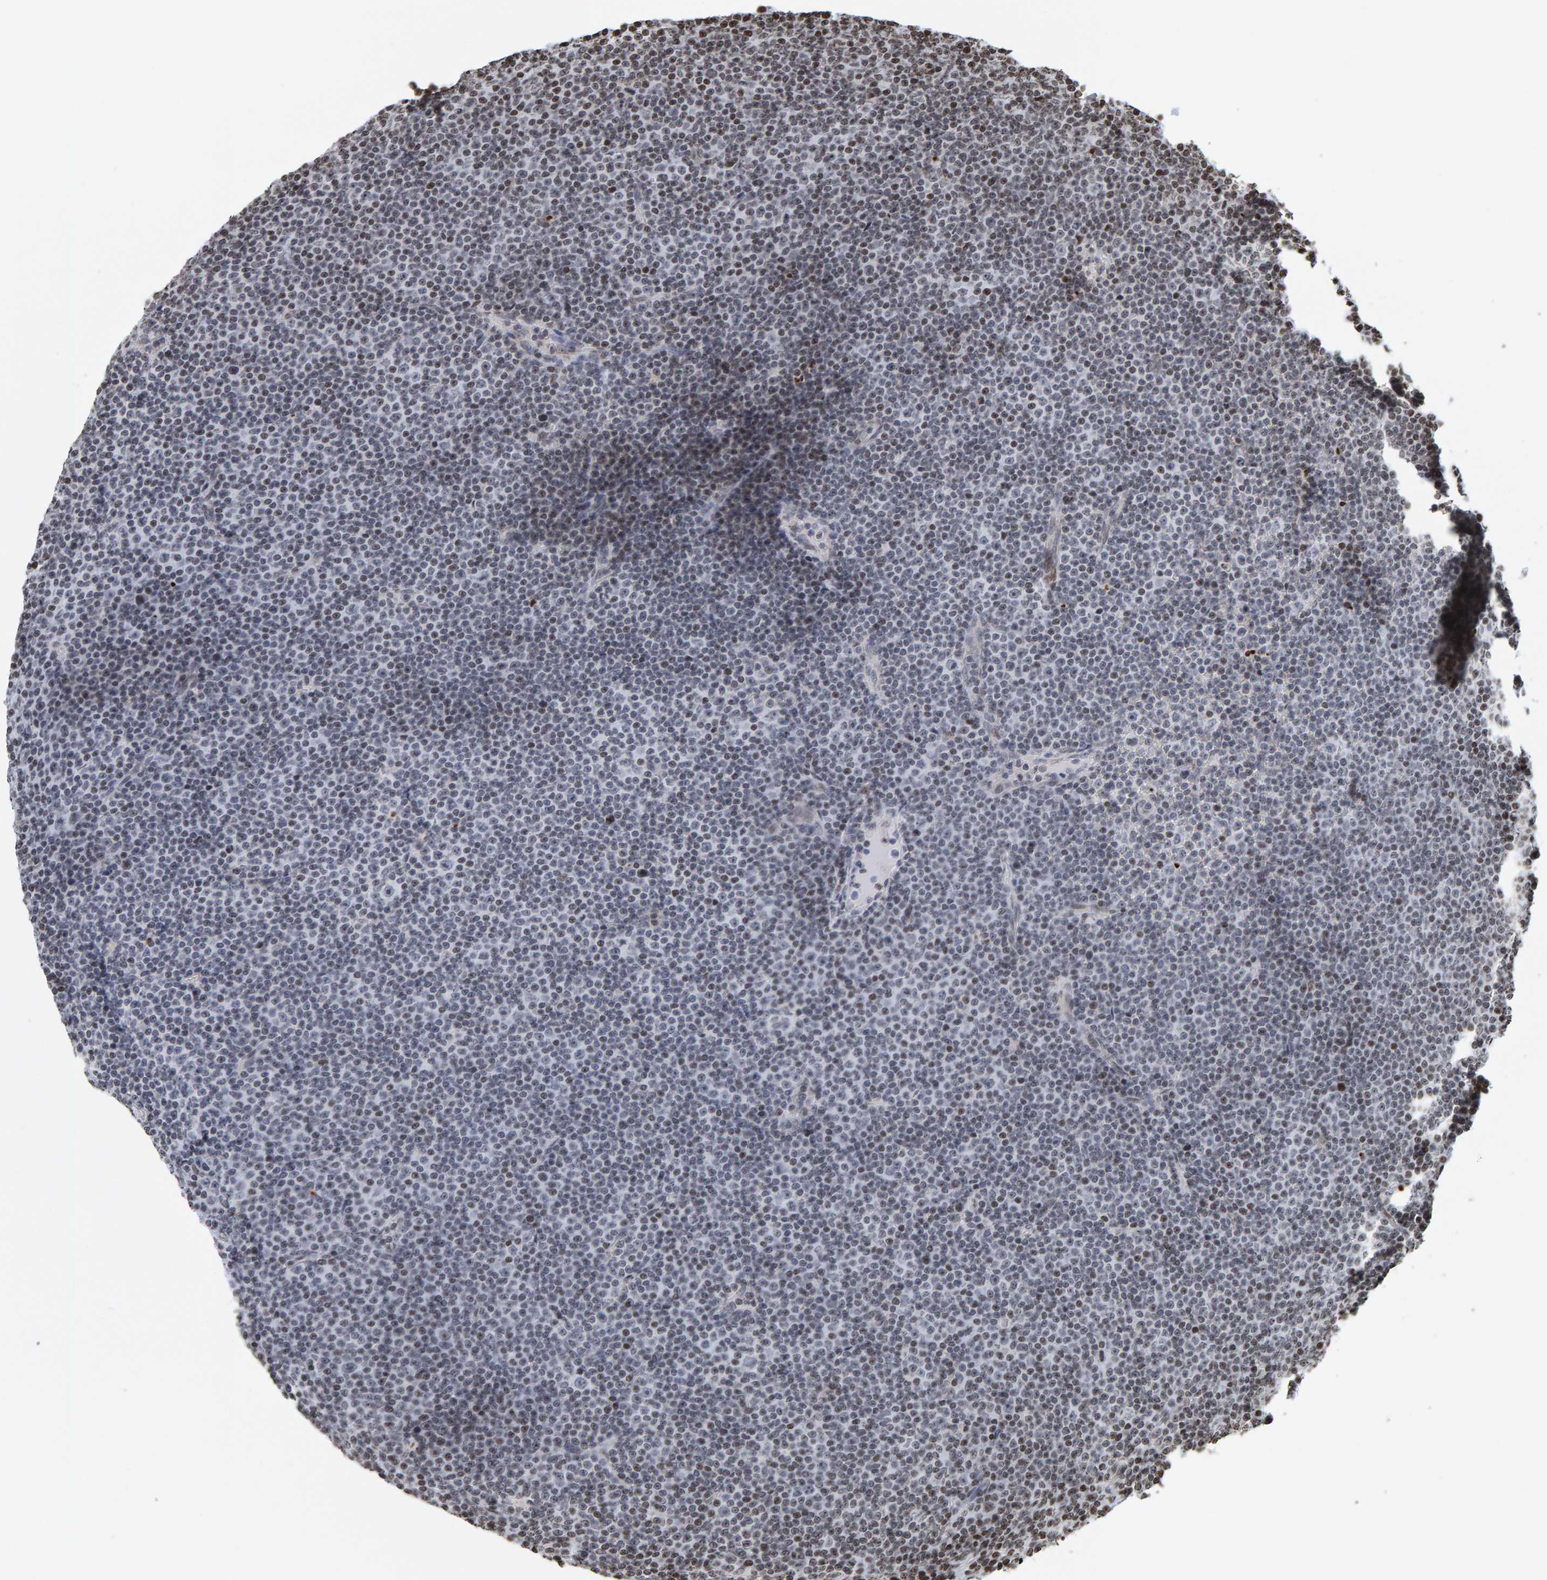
{"staining": {"intensity": "moderate", "quantity": "<25%", "location": "nuclear"}, "tissue": "lymphoma", "cell_type": "Tumor cells", "image_type": "cancer", "snomed": [{"axis": "morphology", "description": "Malignant lymphoma, non-Hodgkin's type, Low grade"}, {"axis": "topography", "description": "Lymph node"}], "caption": "Immunohistochemical staining of malignant lymphoma, non-Hodgkin's type (low-grade) exhibits moderate nuclear protein positivity in about <25% of tumor cells. The staining was performed using DAB (3,3'-diaminobenzidine) to visualize the protein expression in brown, while the nuclei were stained in blue with hematoxylin (Magnification: 20x).", "gene": "BRF2", "patient": {"sex": "female", "age": 67}}